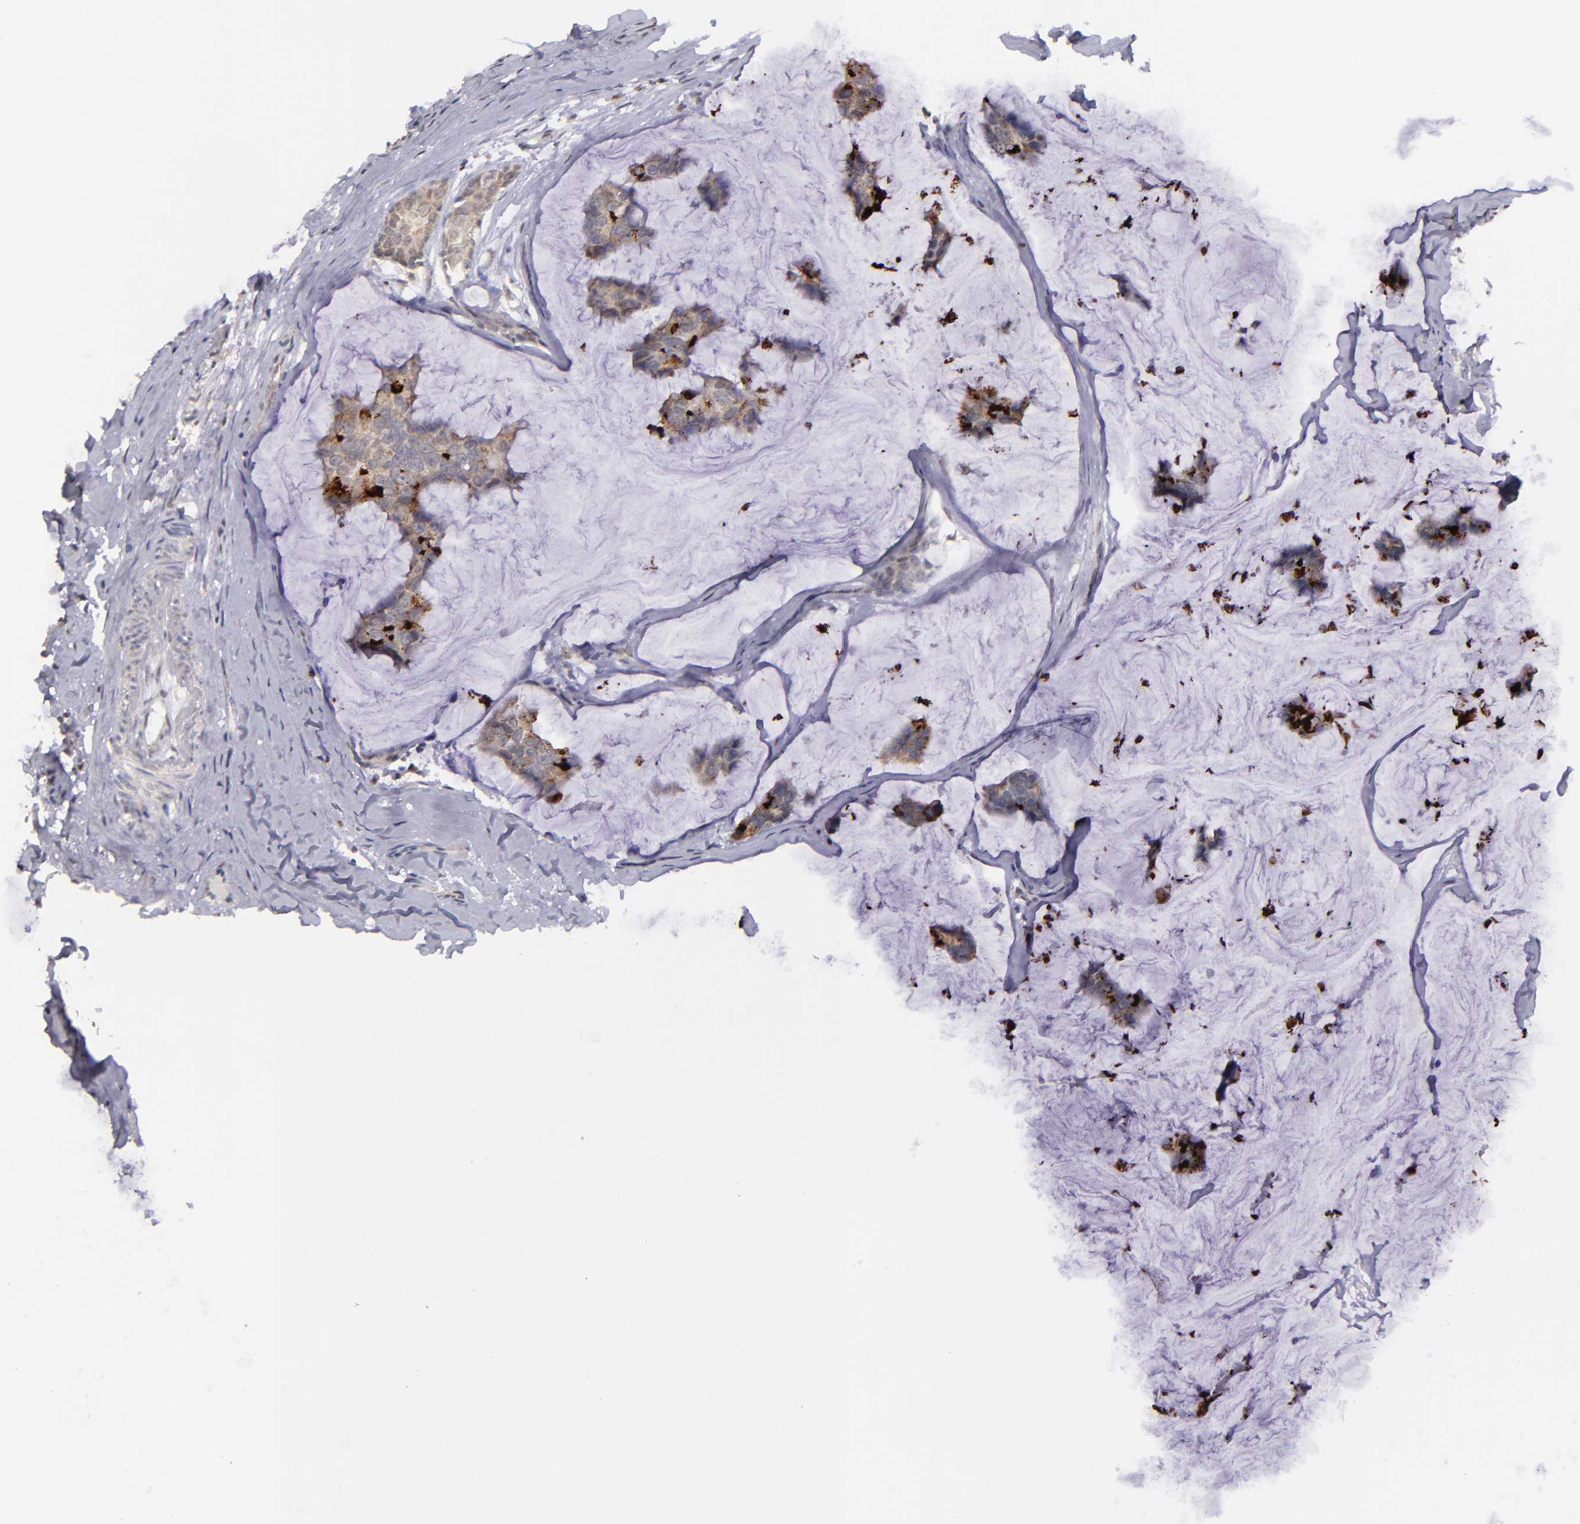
{"staining": {"intensity": "weak", "quantity": ">75%", "location": "cytoplasmic/membranous"}, "tissue": "breast cancer", "cell_type": "Tumor cells", "image_type": "cancer", "snomed": [{"axis": "morphology", "description": "Normal tissue, NOS"}, {"axis": "morphology", "description": "Duct carcinoma"}, {"axis": "topography", "description": "Breast"}], "caption": "Immunohistochemistry (IHC) photomicrograph of breast cancer stained for a protein (brown), which displays low levels of weak cytoplasmic/membranous expression in approximately >75% of tumor cells.", "gene": "NRXN3", "patient": {"sex": "female", "age": 50}}